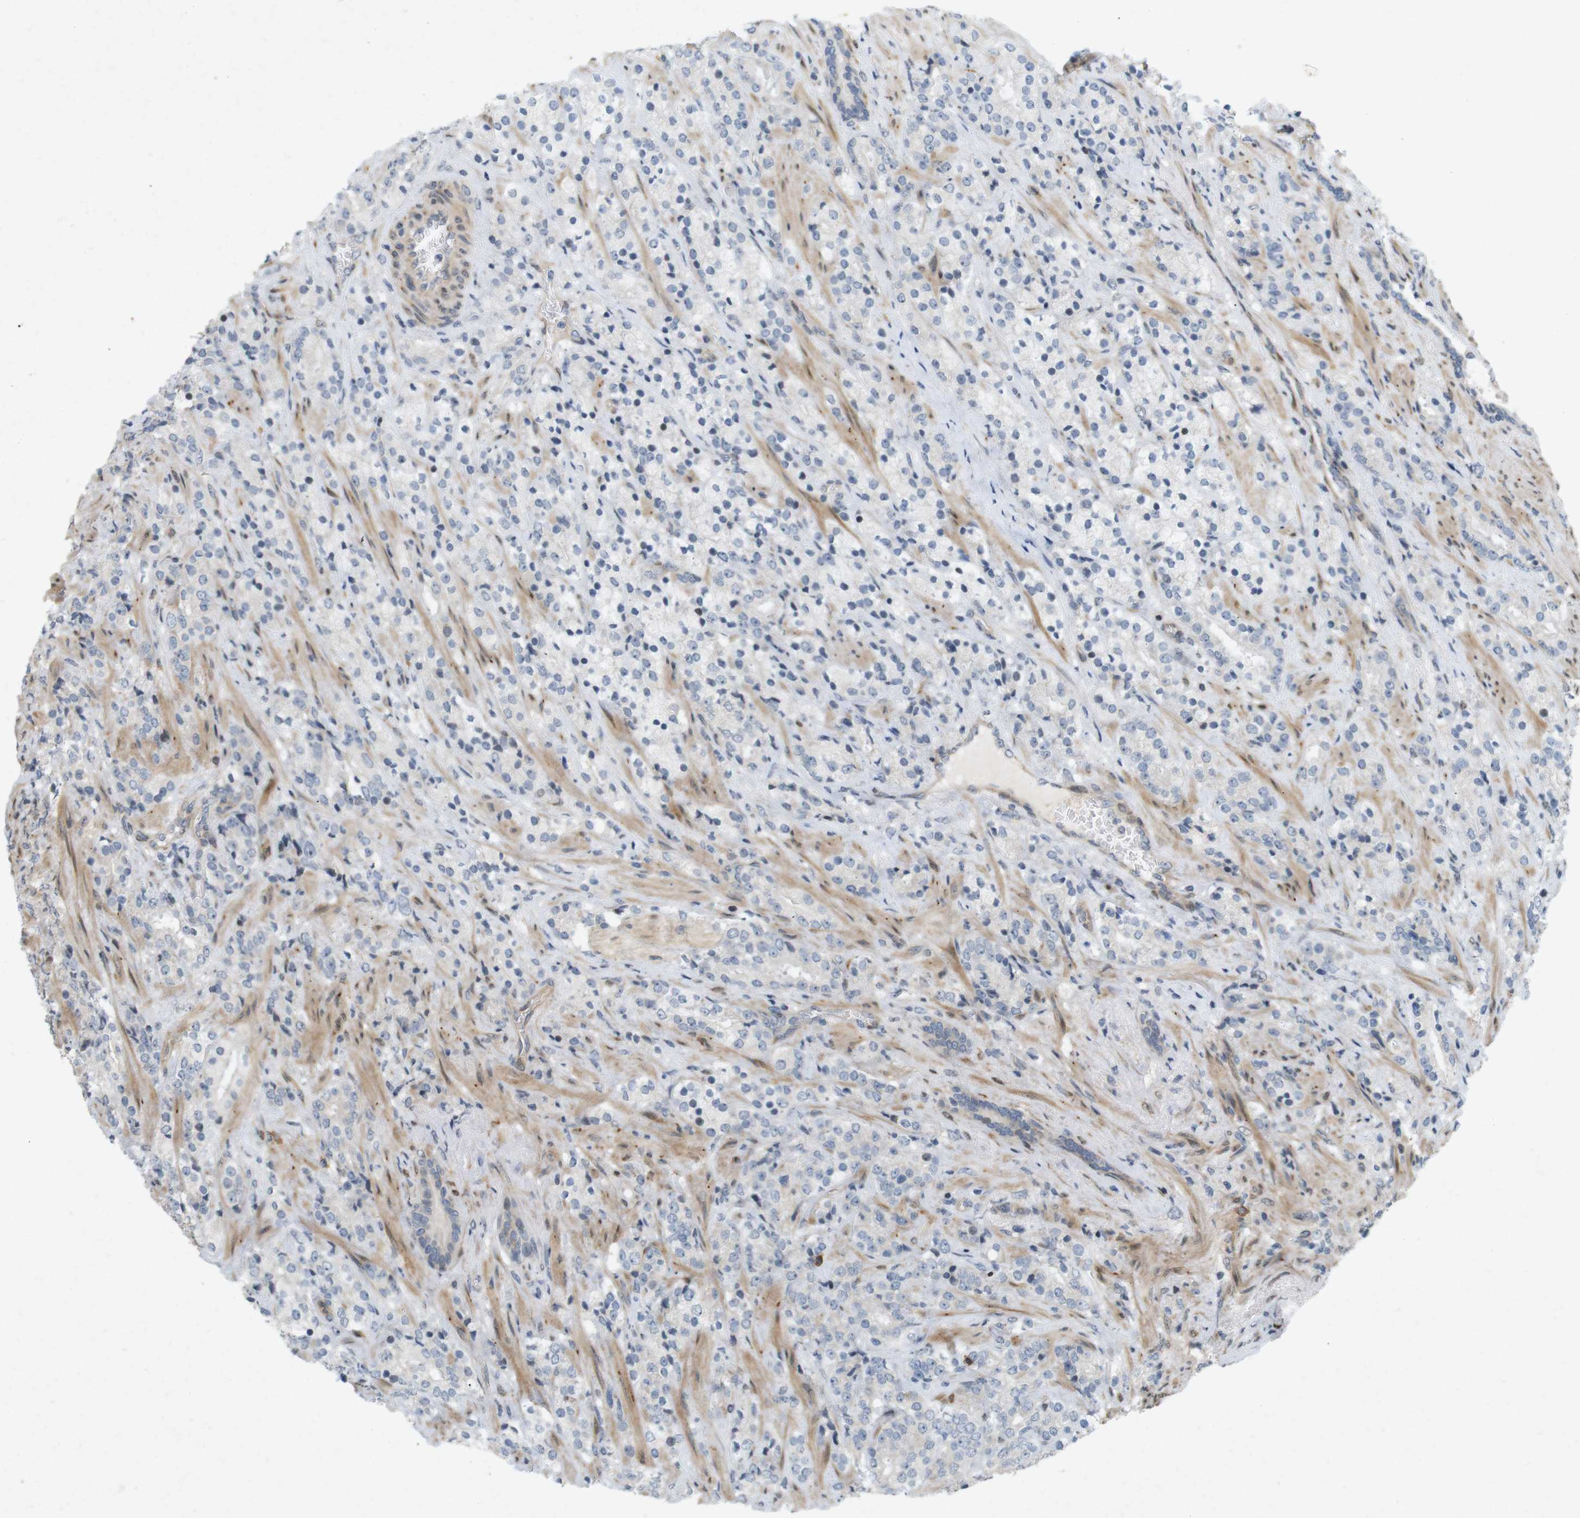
{"staining": {"intensity": "negative", "quantity": "none", "location": "none"}, "tissue": "prostate cancer", "cell_type": "Tumor cells", "image_type": "cancer", "snomed": [{"axis": "morphology", "description": "Adenocarcinoma, High grade"}, {"axis": "topography", "description": "Prostate"}], "caption": "DAB (3,3'-diaminobenzidine) immunohistochemical staining of human prostate adenocarcinoma (high-grade) demonstrates no significant staining in tumor cells.", "gene": "PPP1R14A", "patient": {"sex": "male", "age": 71}}